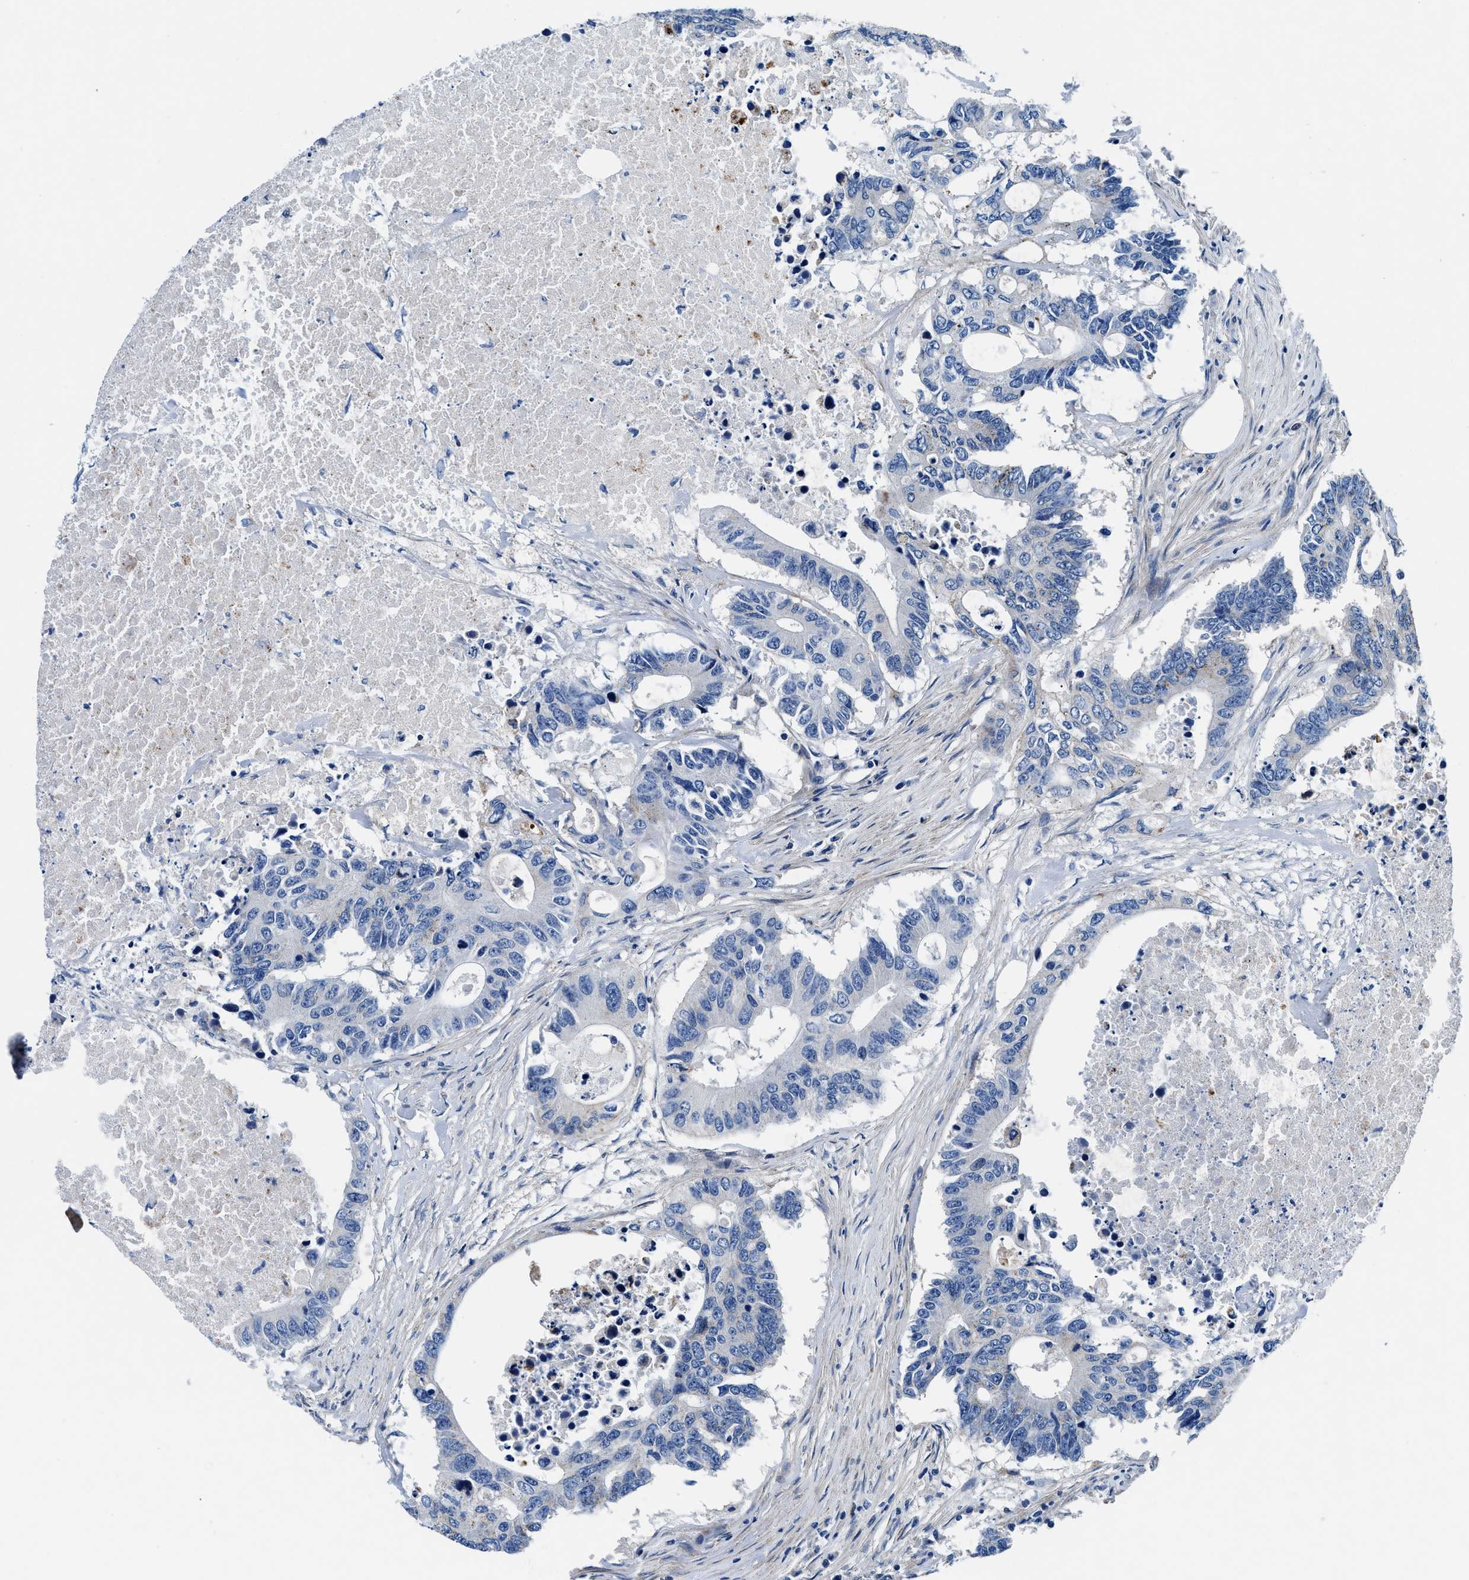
{"staining": {"intensity": "negative", "quantity": "none", "location": "none"}, "tissue": "colorectal cancer", "cell_type": "Tumor cells", "image_type": "cancer", "snomed": [{"axis": "morphology", "description": "Adenocarcinoma, NOS"}, {"axis": "topography", "description": "Colon"}], "caption": "Micrograph shows no protein positivity in tumor cells of colorectal adenocarcinoma tissue.", "gene": "DAG1", "patient": {"sex": "male", "age": 71}}